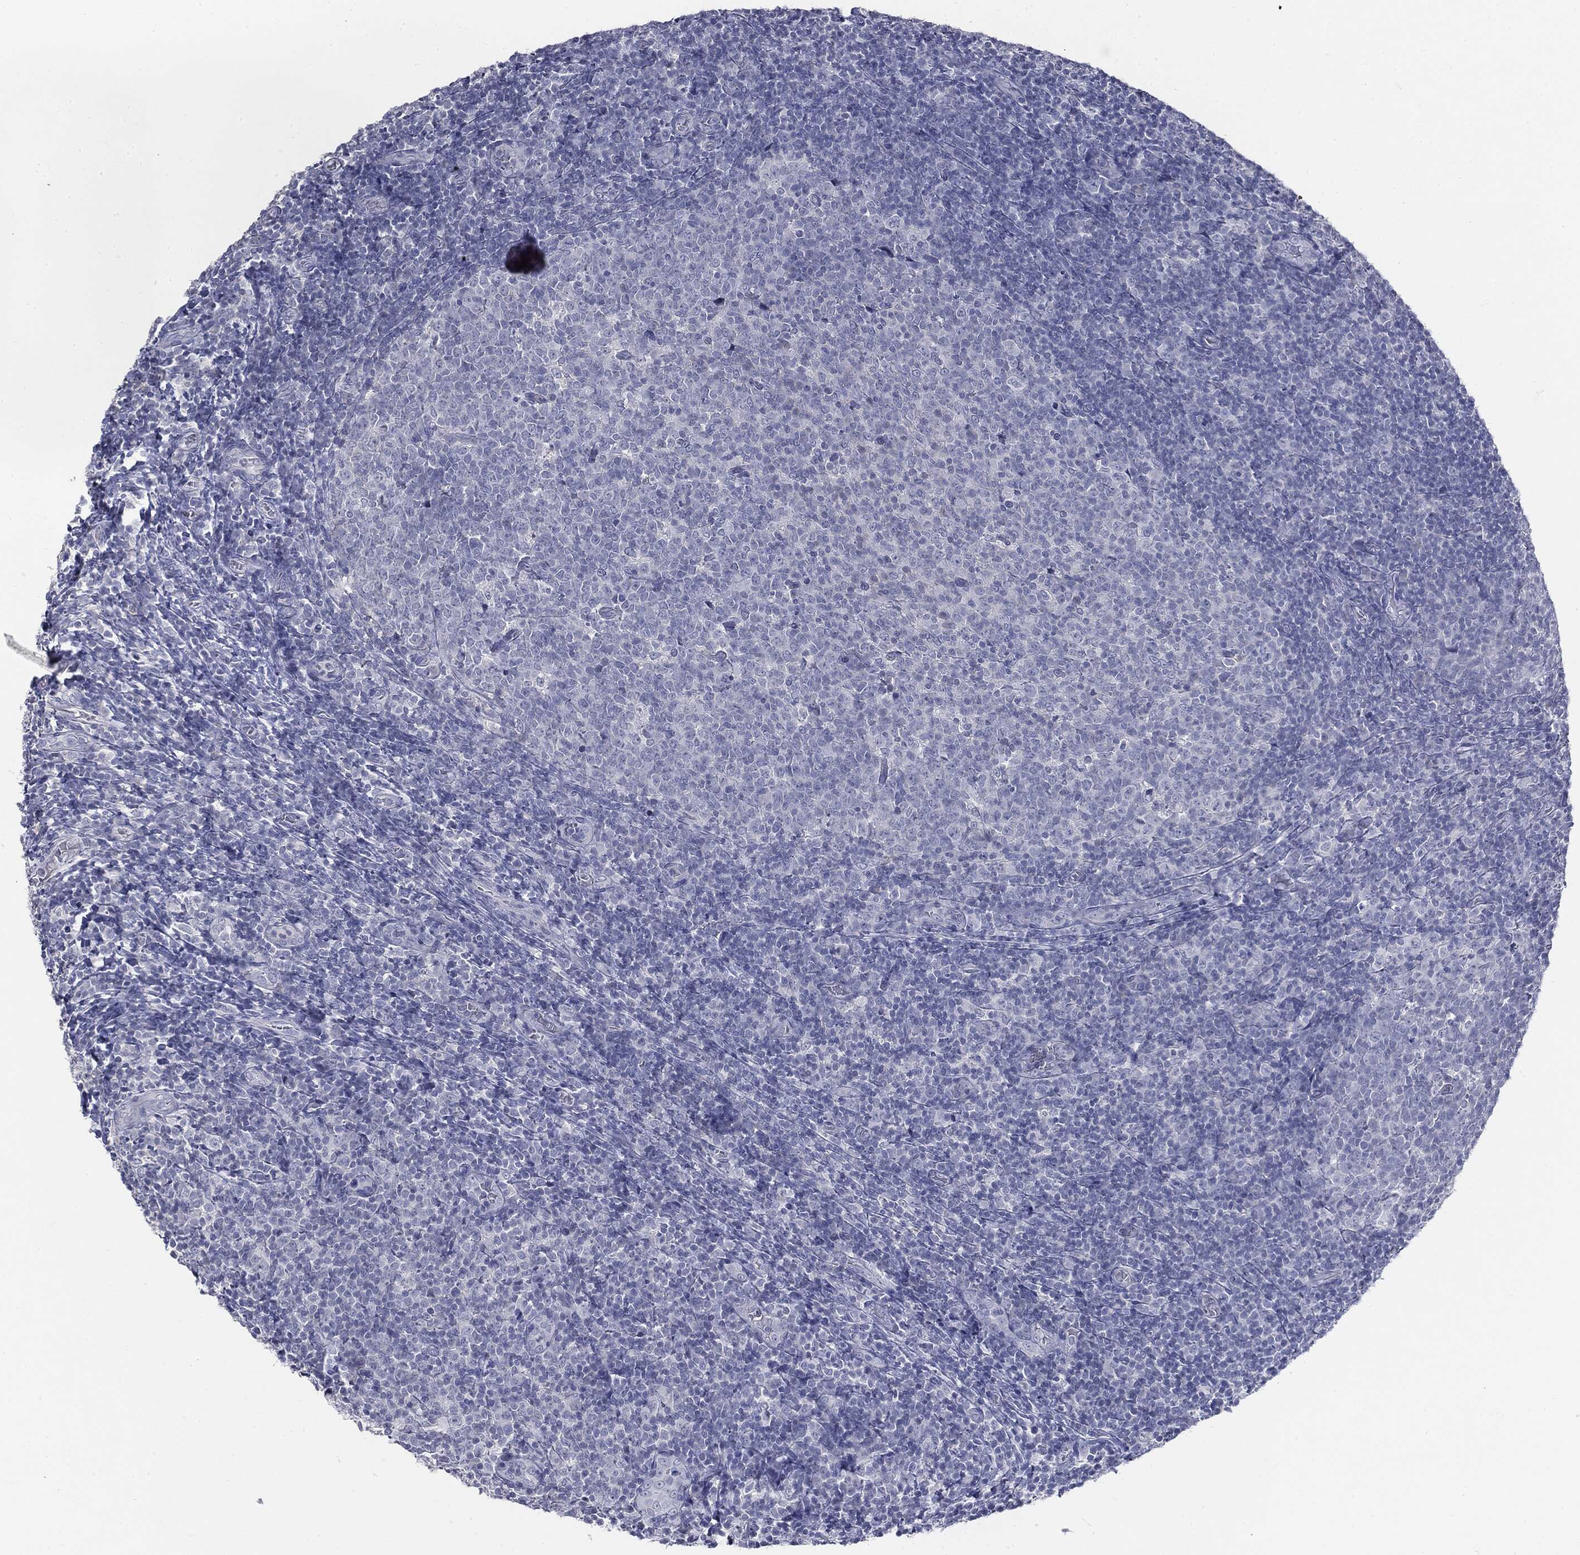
{"staining": {"intensity": "negative", "quantity": "none", "location": "none"}, "tissue": "tonsil", "cell_type": "Germinal center cells", "image_type": "normal", "snomed": [{"axis": "morphology", "description": "Normal tissue, NOS"}, {"axis": "topography", "description": "Tonsil"}], "caption": "The image reveals no staining of germinal center cells in normal tonsil.", "gene": "CGB1", "patient": {"sex": "female", "age": 5}}